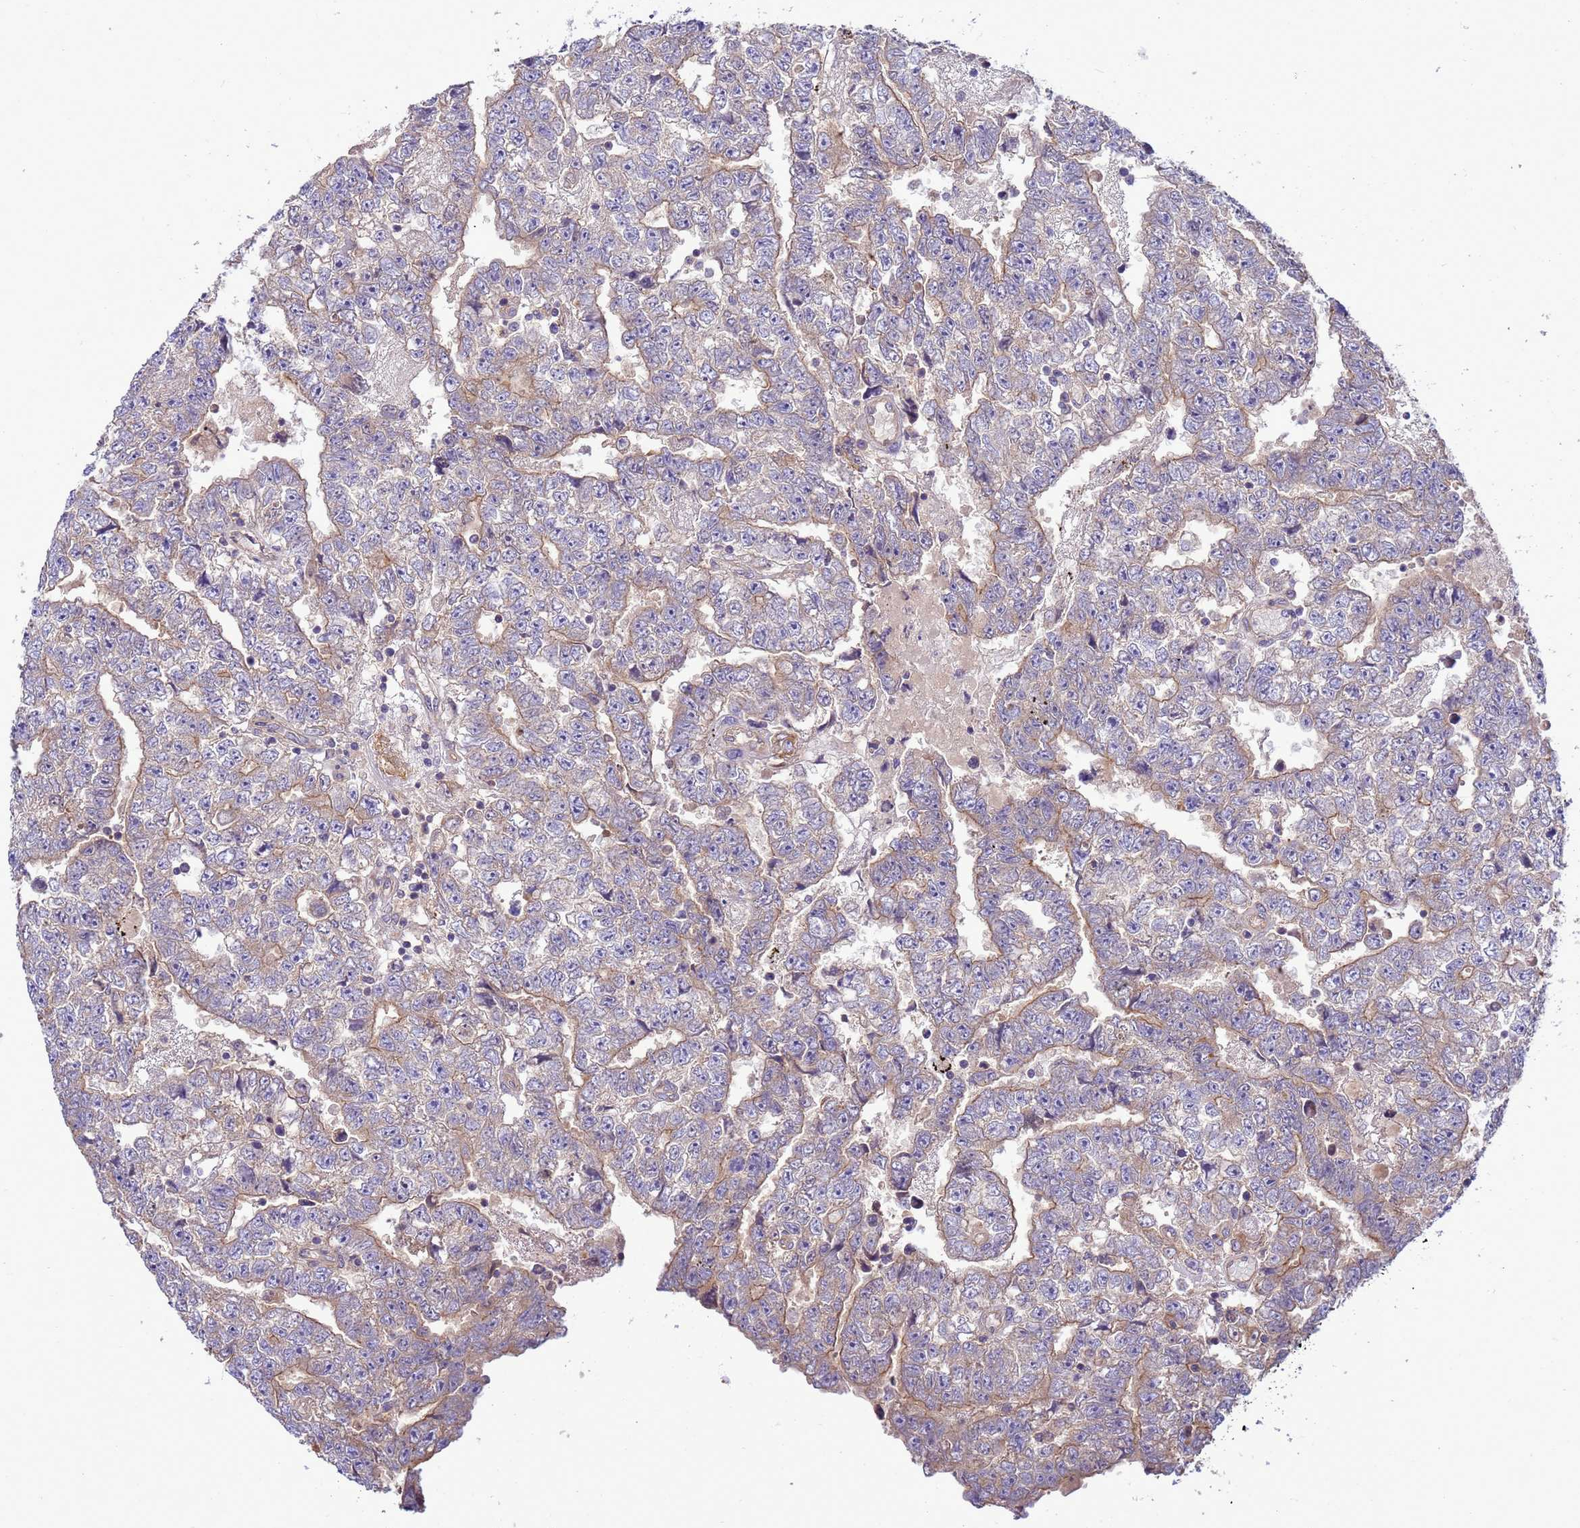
{"staining": {"intensity": "moderate", "quantity": "25%-75%", "location": "cytoplasmic/membranous"}, "tissue": "testis cancer", "cell_type": "Tumor cells", "image_type": "cancer", "snomed": [{"axis": "morphology", "description": "Carcinoma, Embryonal, NOS"}, {"axis": "topography", "description": "Testis"}], "caption": "High-power microscopy captured an immunohistochemistry photomicrograph of testis cancer, revealing moderate cytoplasmic/membranous expression in approximately 25%-75% of tumor cells.", "gene": "SMCO3", "patient": {"sex": "male", "age": 25}}